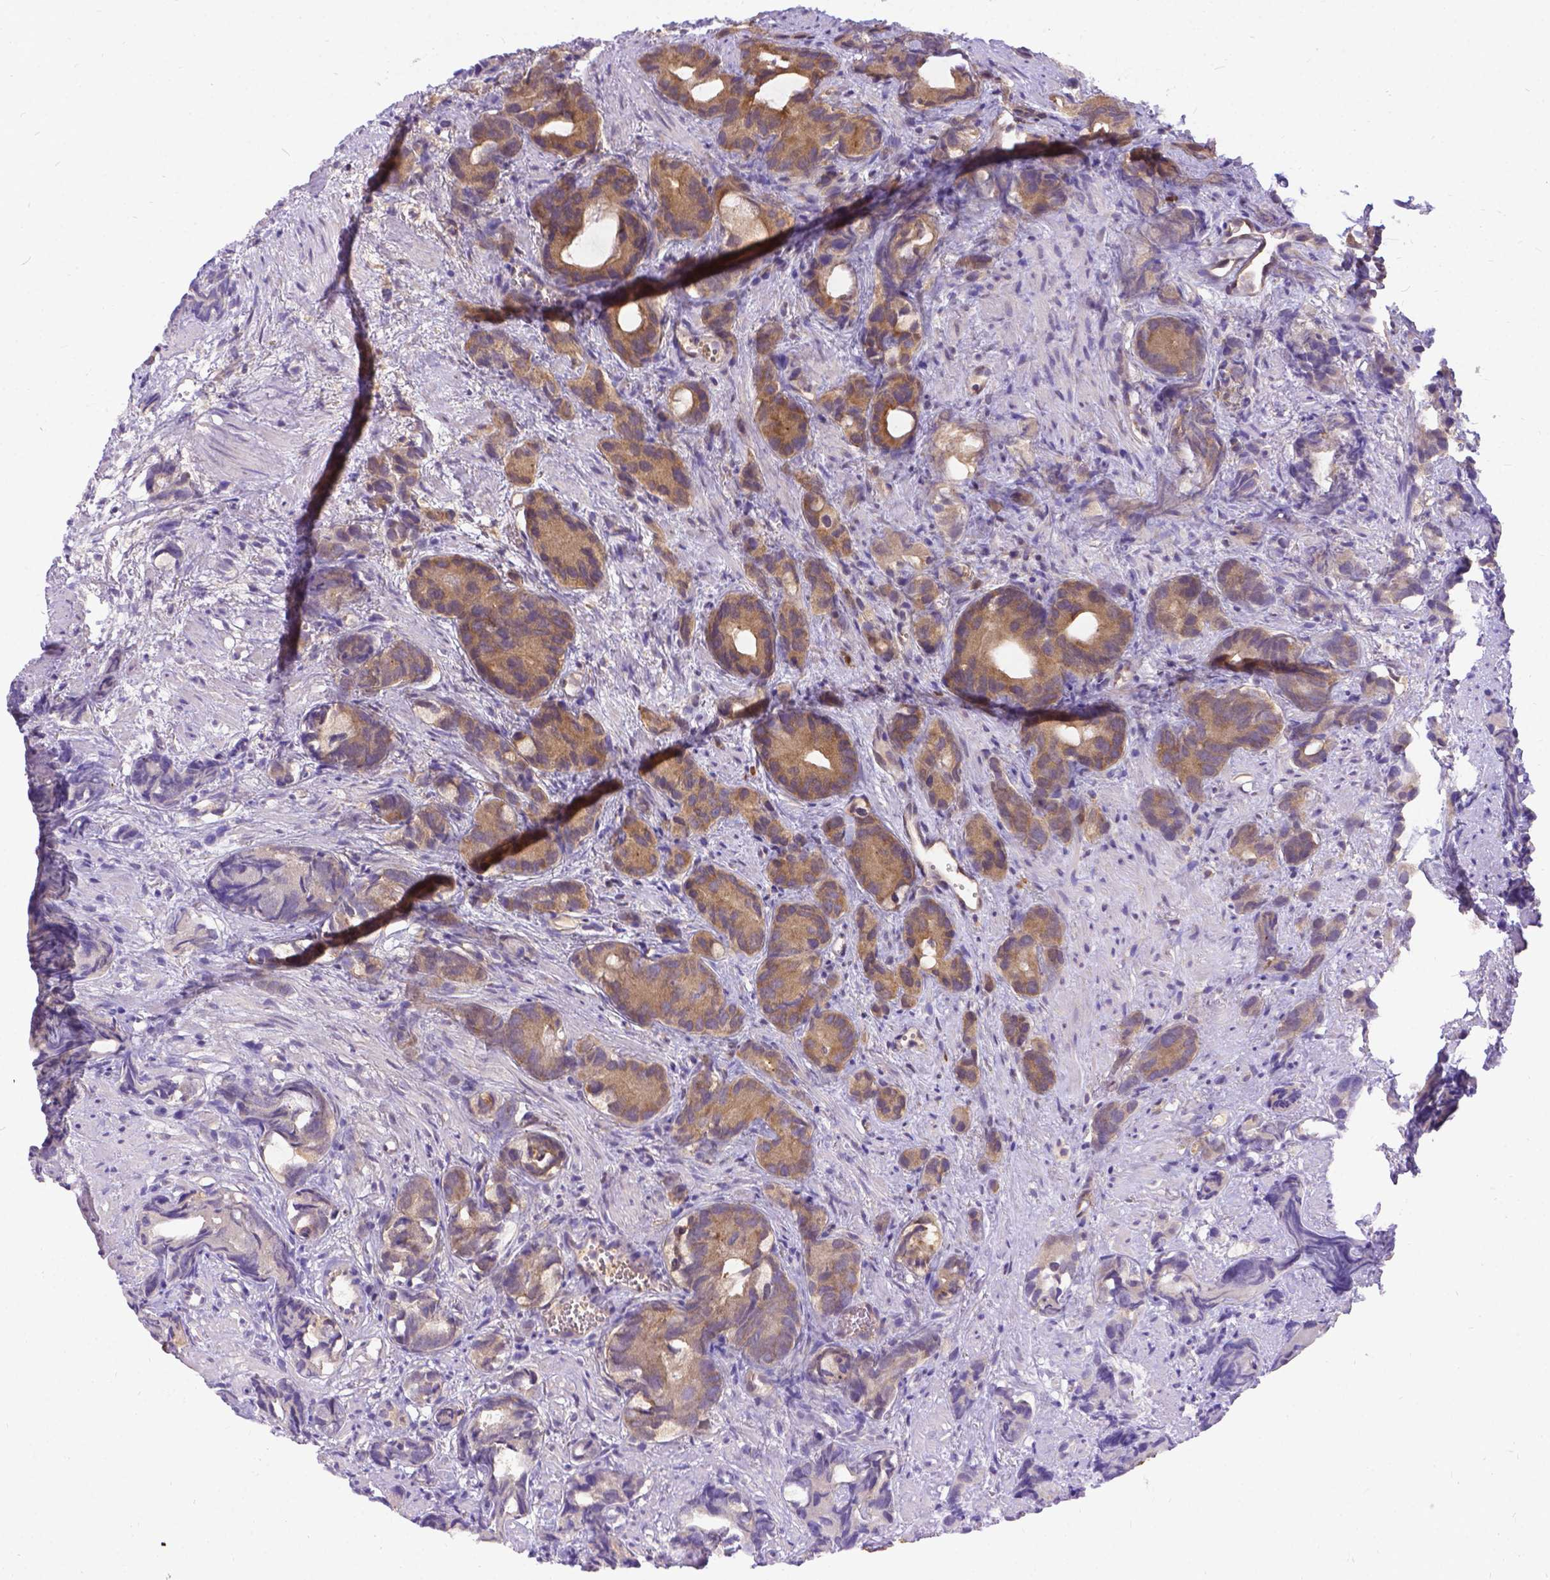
{"staining": {"intensity": "moderate", "quantity": ">75%", "location": "cytoplasmic/membranous"}, "tissue": "prostate cancer", "cell_type": "Tumor cells", "image_type": "cancer", "snomed": [{"axis": "morphology", "description": "Adenocarcinoma, High grade"}, {"axis": "topography", "description": "Prostate"}], "caption": "Immunohistochemistry (IHC) micrograph of neoplastic tissue: high-grade adenocarcinoma (prostate) stained using IHC reveals medium levels of moderate protein expression localized specifically in the cytoplasmic/membranous of tumor cells, appearing as a cytoplasmic/membranous brown color.", "gene": "DENND6A", "patient": {"sex": "male", "age": 84}}